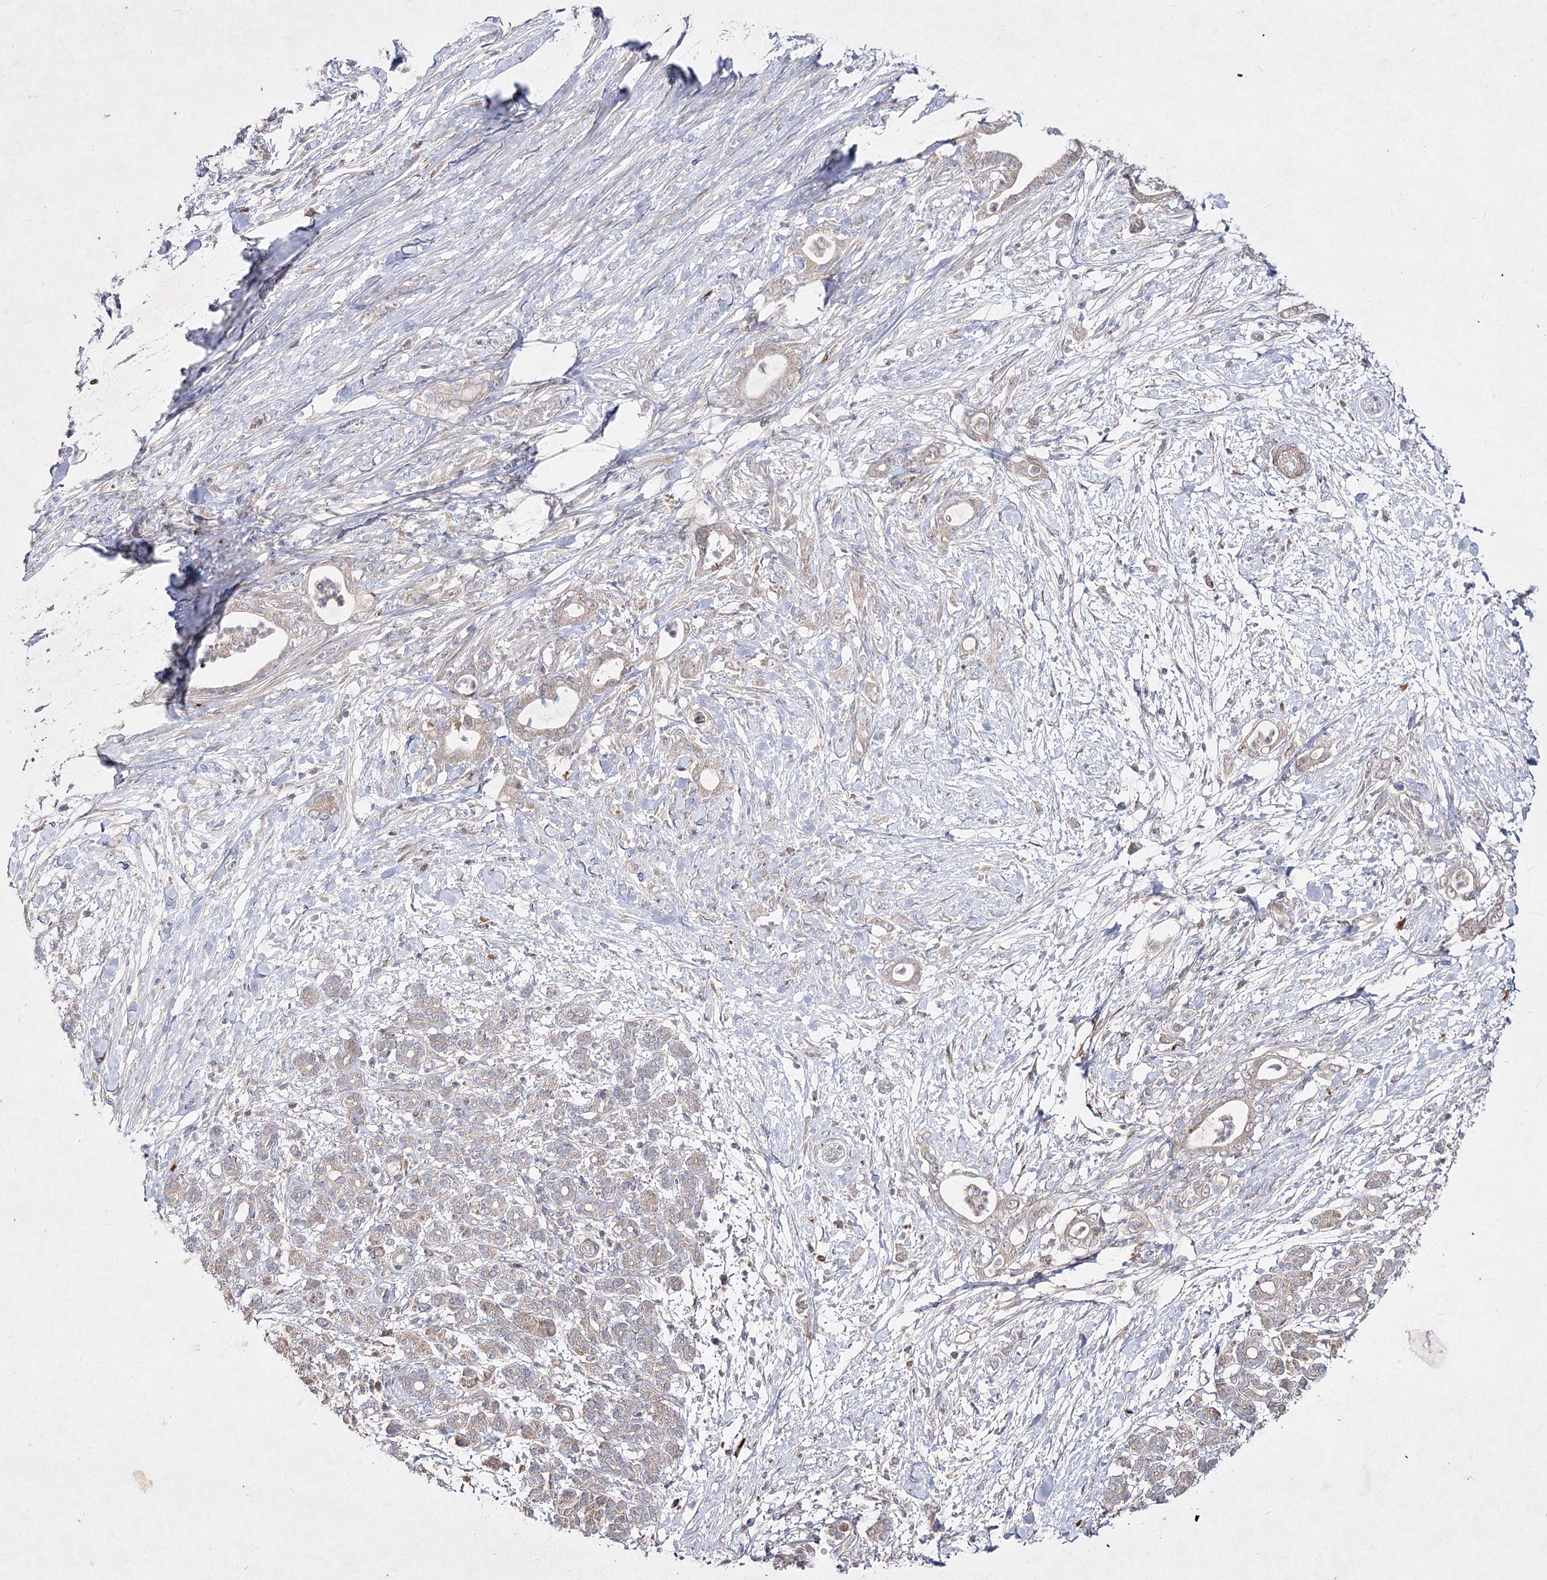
{"staining": {"intensity": "weak", "quantity": "25%-75%", "location": "cytoplasmic/membranous"}, "tissue": "pancreatic cancer", "cell_type": "Tumor cells", "image_type": "cancer", "snomed": [{"axis": "morphology", "description": "Adenocarcinoma, NOS"}, {"axis": "topography", "description": "Pancreas"}], "caption": "A photomicrograph of pancreatic cancer (adenocarcinoma) stained for a protein reveals weak cytoplasmic/membranous brown staining in tumor cells. The staining is performed using DAB brown chromogen to label protein expression. The nuclei are counter-stained blue using hematoxylin.", "gene": "CIB2", "patient": {"sex": "female", "age": 55}}